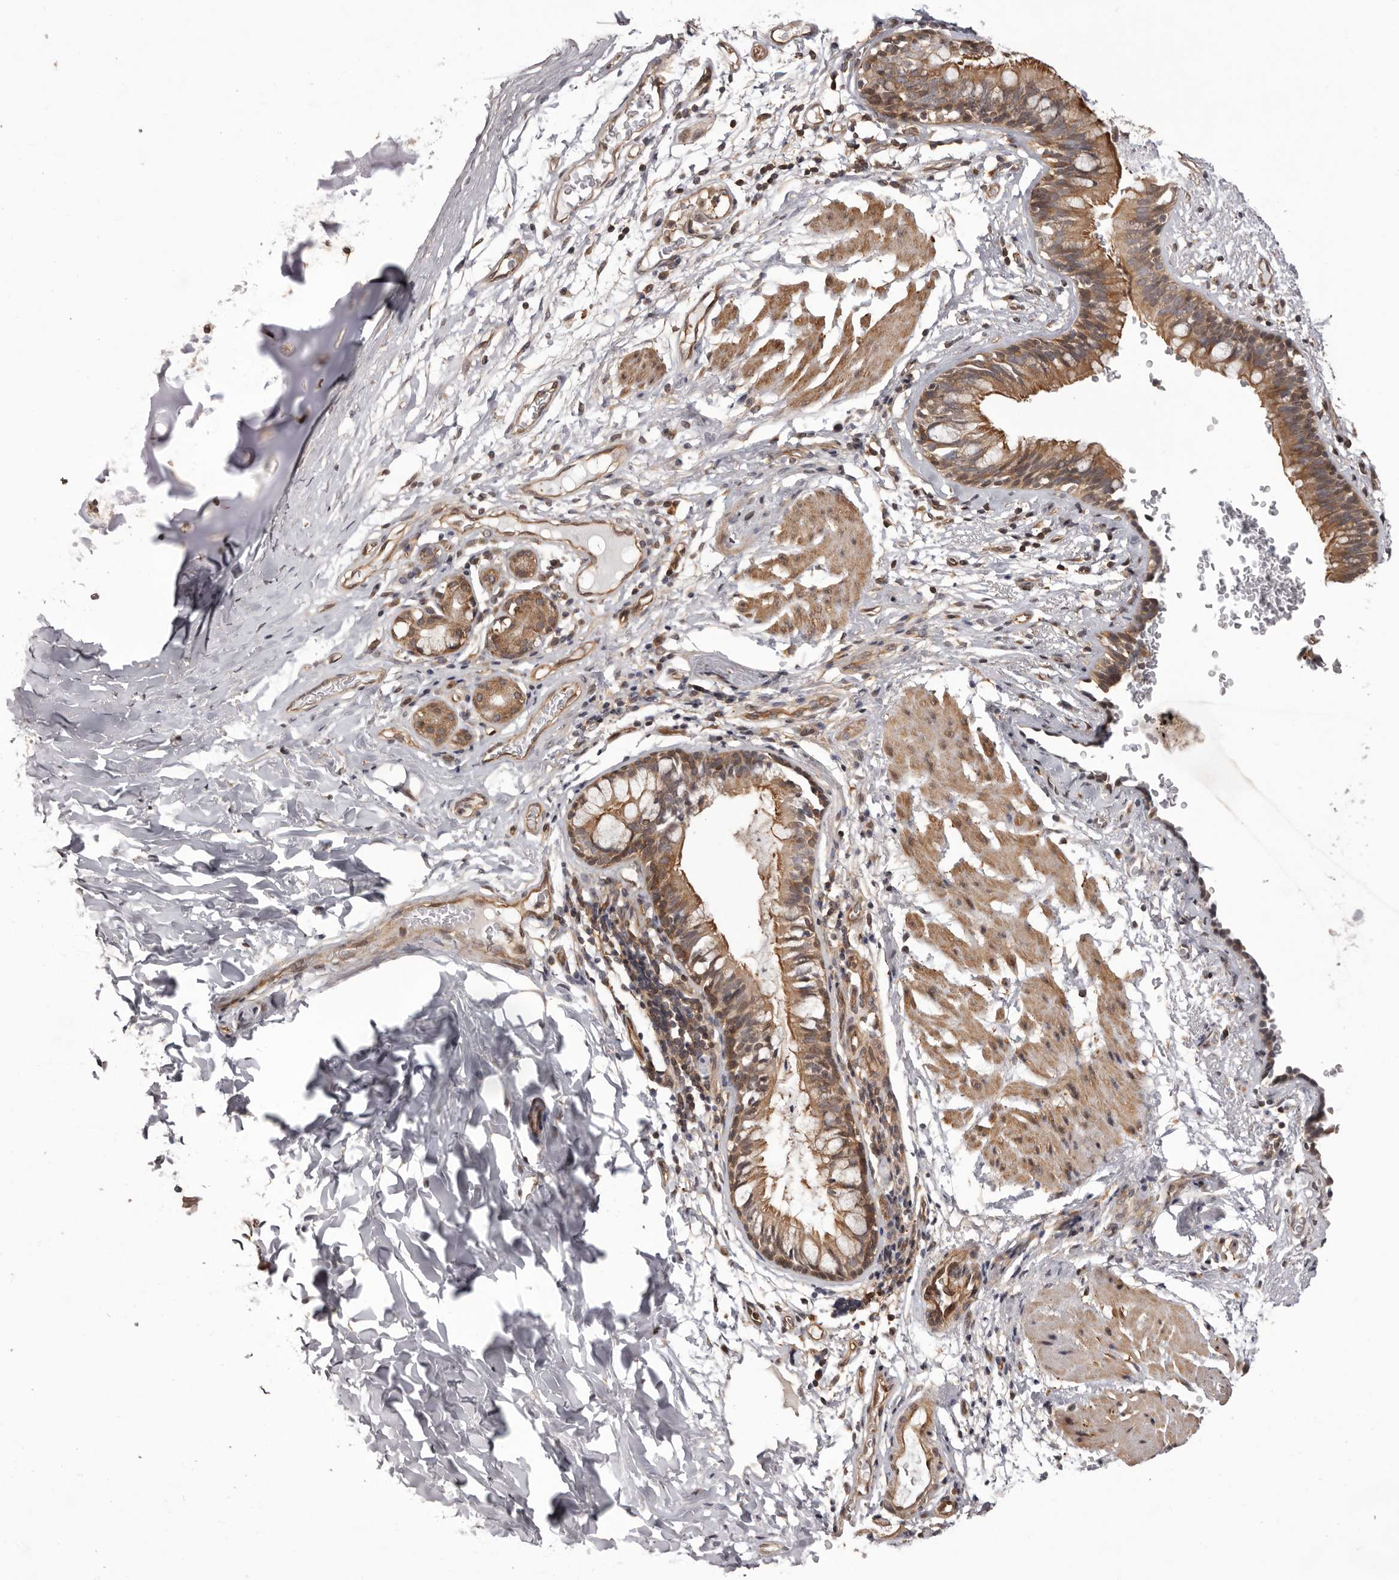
{"staining": {"intensity": "moderate", "quantity": ">75%", "location": "cytoplasmic/membranous"}, "tissue": "bronchus", "cell_type": "Respiratory epithelial cells", "image_type": "normal", "snomed": [{"axis": "morphology", "description": "Normal tissue, NOS"}, {"axis": "topography", "description": "Cartilage tissue"}, {"axis": "topography", "description": "Bronchus"}], "caption": "This histopathology image displays unremarkable bronchus stained with IHC to label a protein in brown. The cytoplasmic/membranous of respiratory epithelial cells show moderate positivity for the protein. Nuclei are counter-stained blue.", "gene": "NFKBIA", "patient": {"sex": "female", "age": 36}}